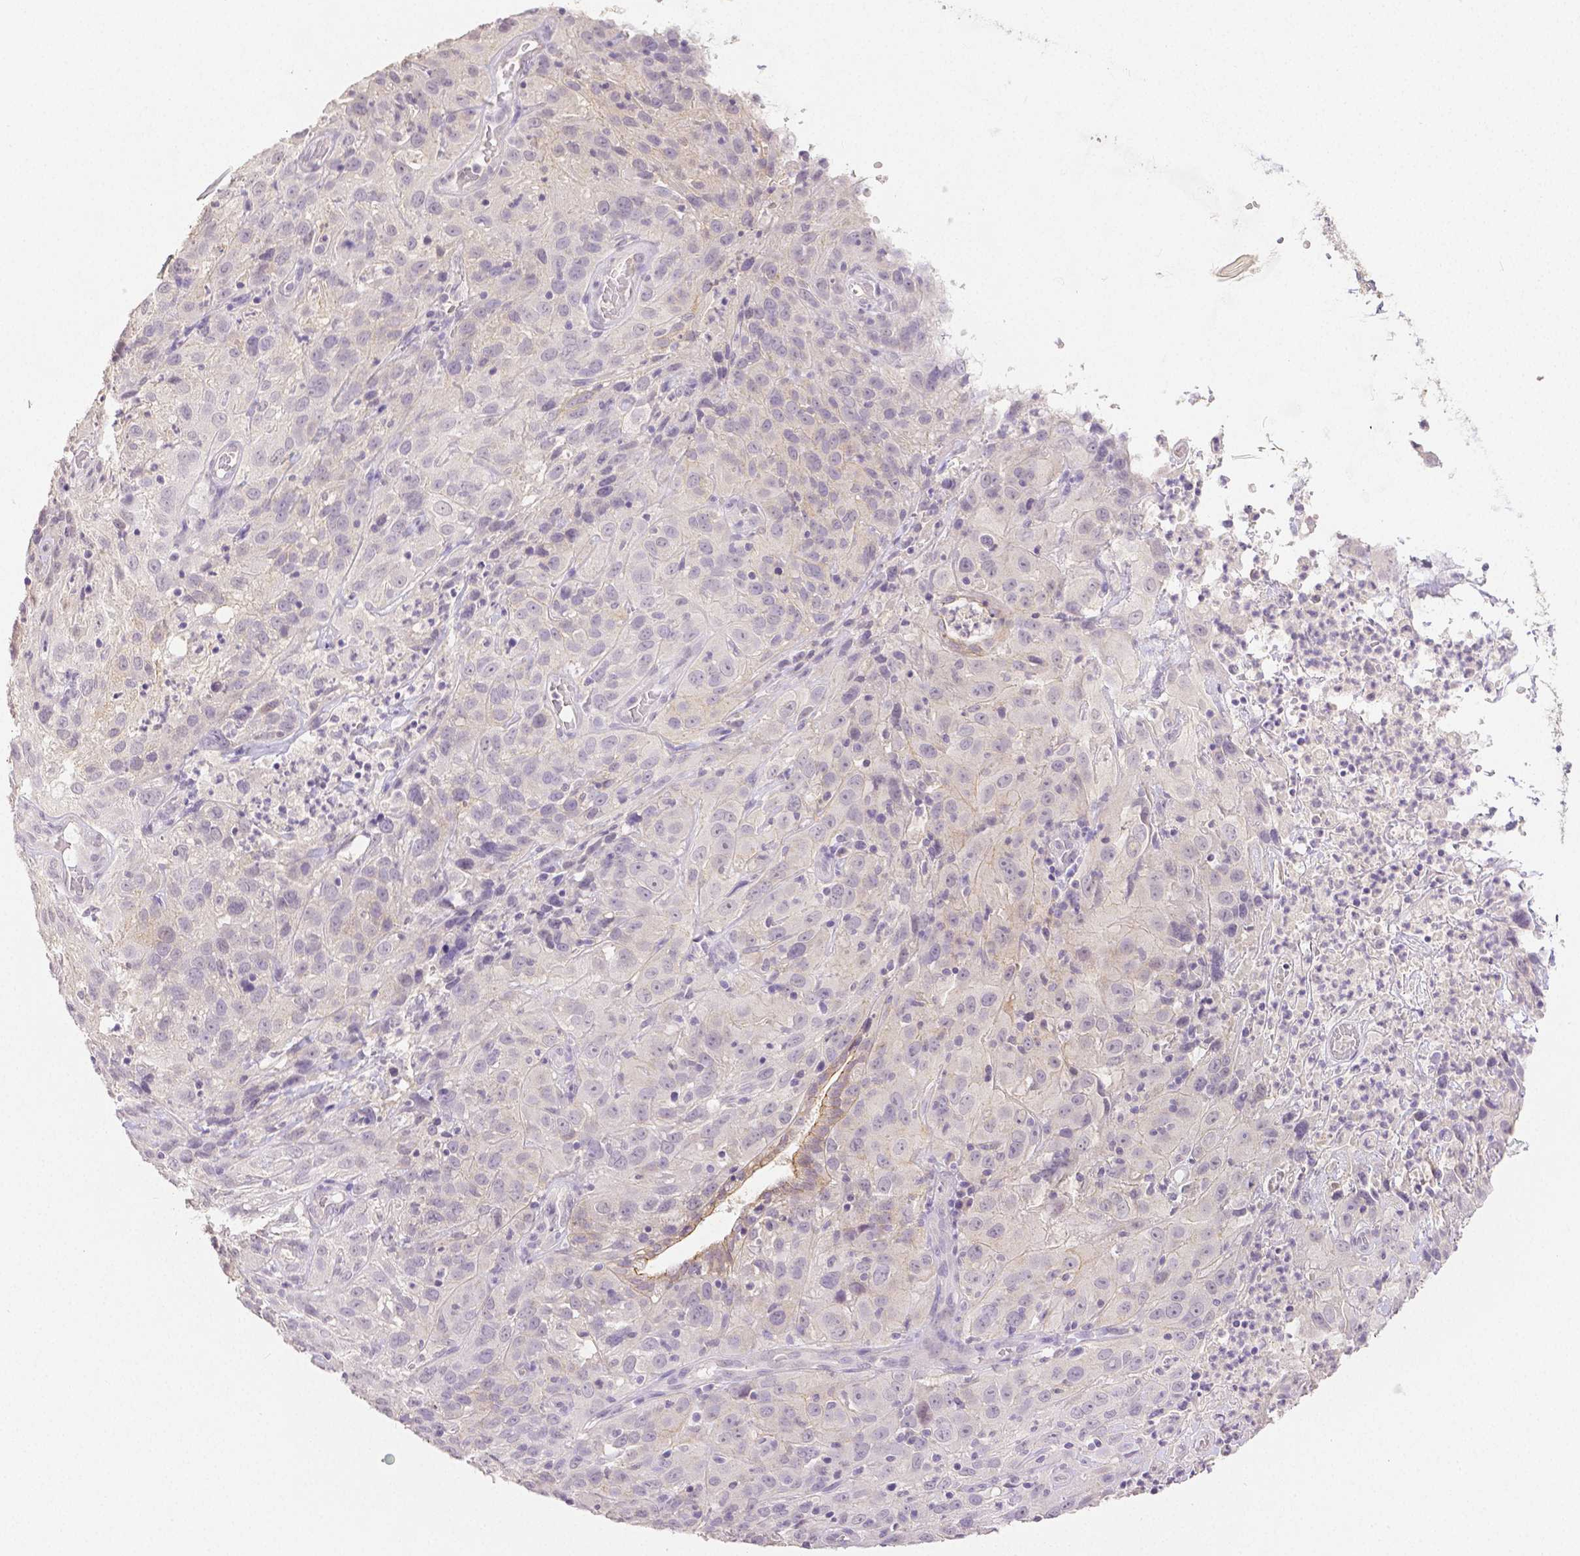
{"staining": {"intensity": "negative", "quantity": "none", "location": "none"}, "tissue": "cervical cancer", "cell_type": "Tumor cells", "image_type": "cancer", "snomed": [{"axis": "morphology", "description": "Squamous cell carcinoma, NOS"}, {"axis": "topography", "description": "Cervix"}], "caption": "The image shows no significant staining in tumor cells of cervical cancer (squamous cell carcinoma).", "gene": "OCLN", "patient": {"sex": "female", "age": 32}}